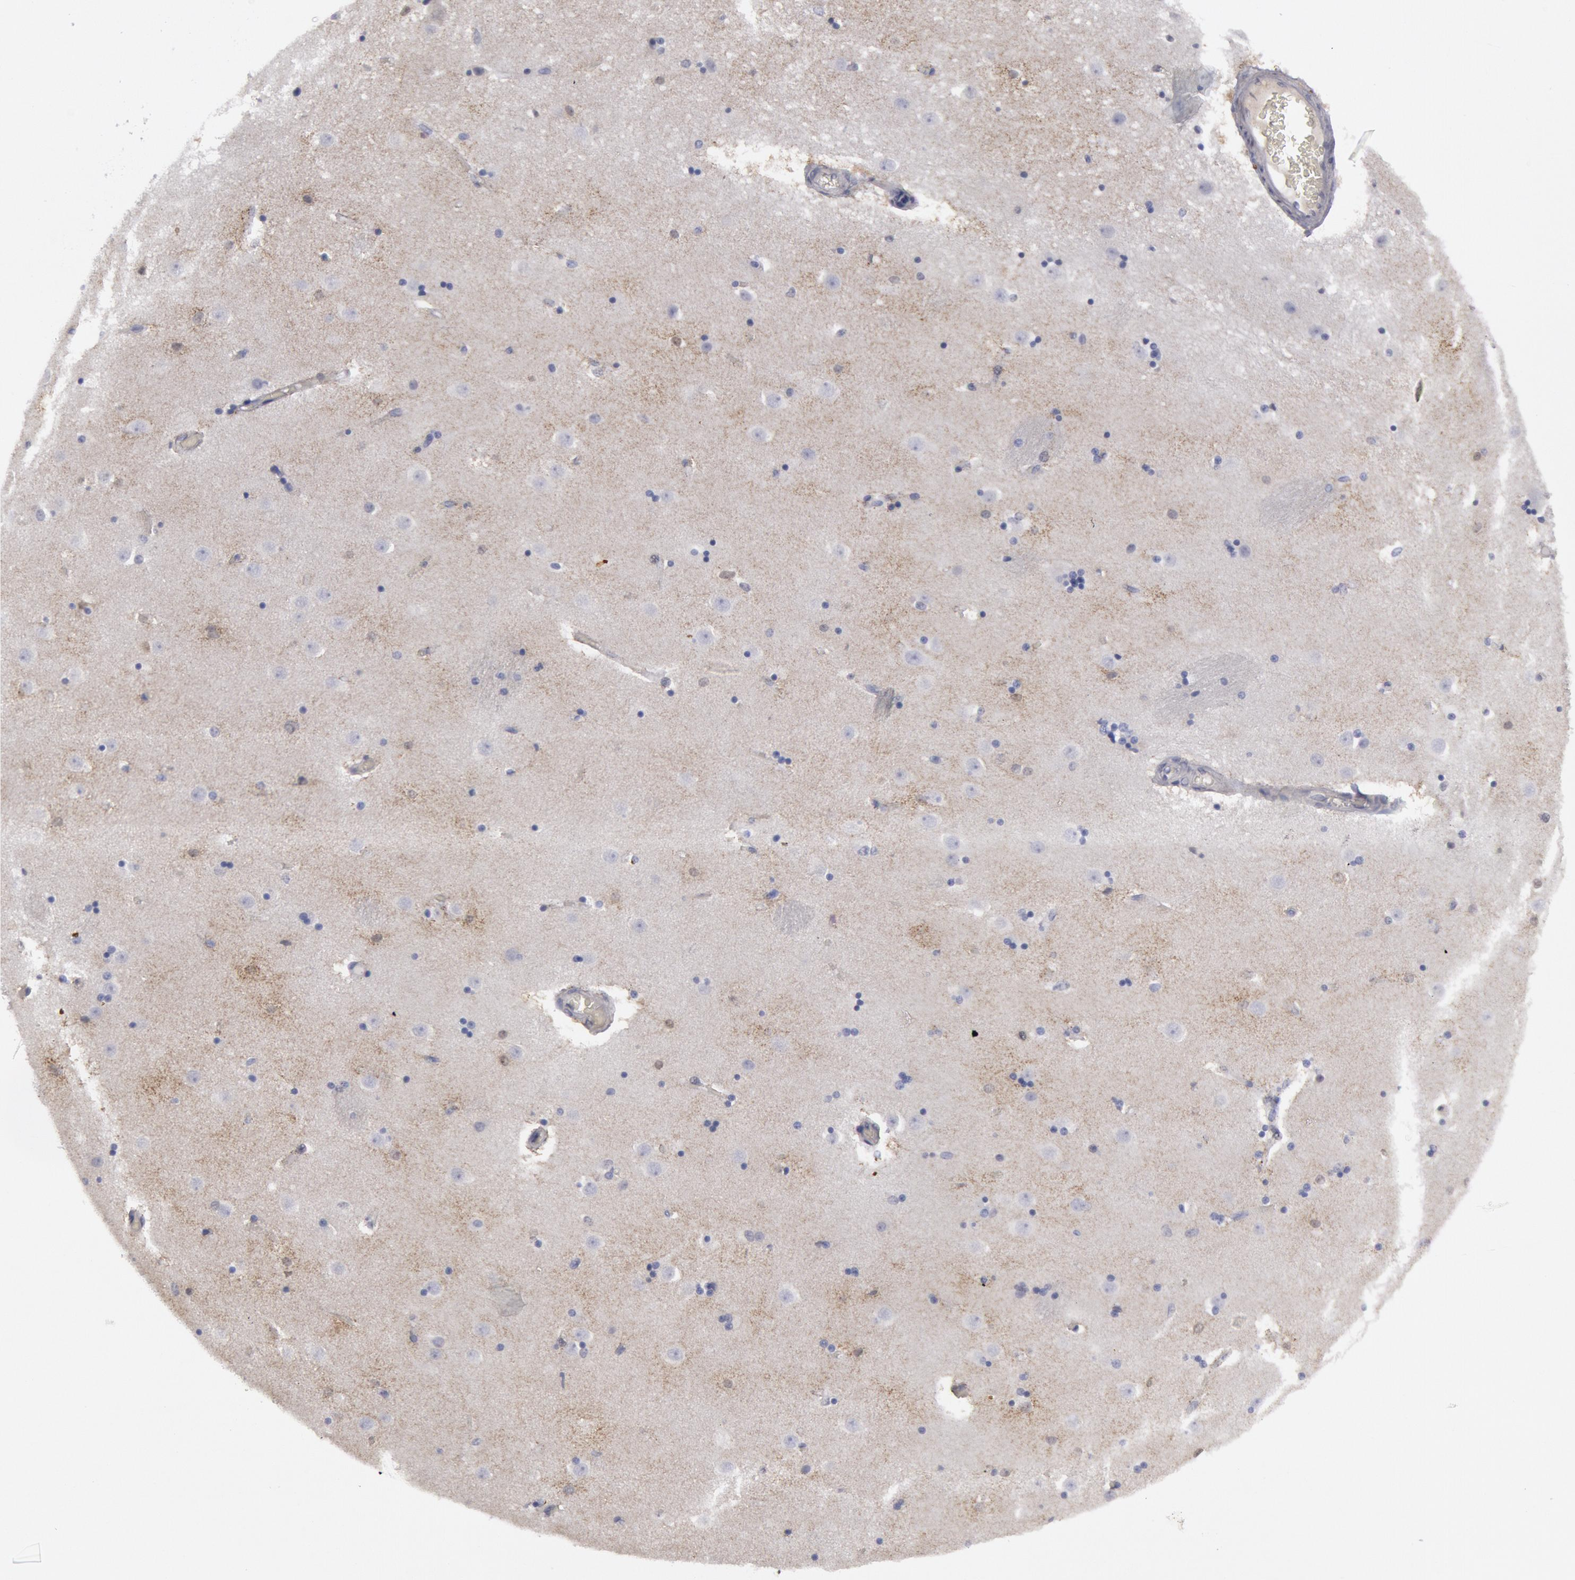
{"staining": {"intensity": "negative", "quantity": "none", "location": "none"}, "tissue": "caudate", "cell_type": "Glial cells", "image_type": "normal", "snomed": [{"axis": "morphology", "description": "Normal tissue, NOS"}, {"axis": "topography", "description": "Lateral ventricle wall"}], "caption": "Immunohistochemical staining of benign human caudate reveals no significant positivity in glial cells.", "gene": "FHL1", "patient": {"sex": "female", "age": 54}}